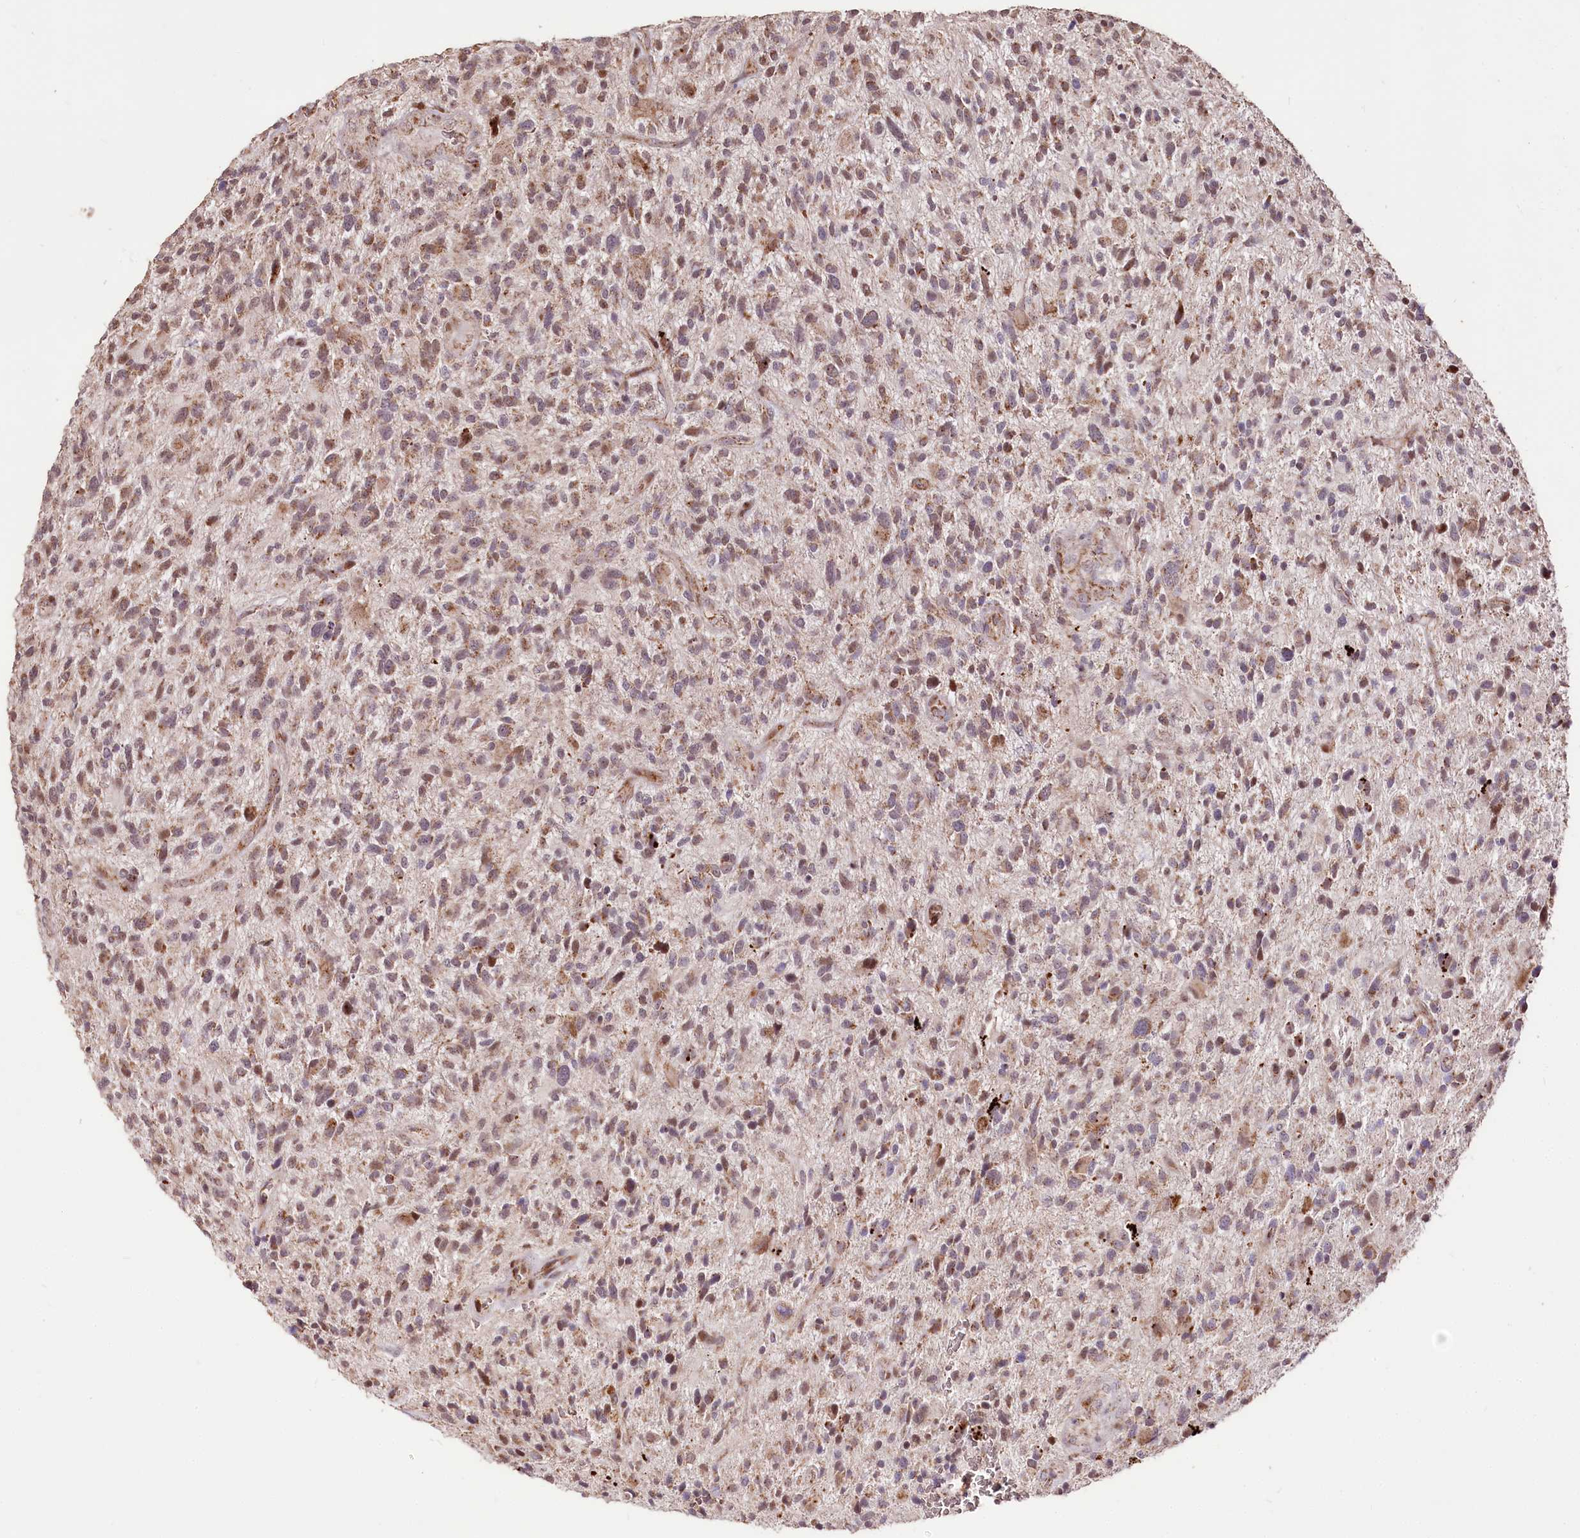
{"staining": {"intensity": "moderate", "quantity": ">75%", "location": "cytoplasmic/membranous"}, "tissue": "glioma", "cell_type": "Tumor cells", "image_type": "cancer", "snomed": [{"axis": "morphology", "description": "Glioma, malignant, High grade"}, {"axis": "topography", "description": "Brain"}], "caption": "An immunohistochemistry photomicrograph of neoplastic tissue is shown. Protein staining in brown highlights moderate cytoplasmic/membranous positivity in glioma within tumor cells. The protein of interest is stained brown, and the nuclei are stained in blue (DAB IHC with brightfield microscopy, high magnification).", "gene": "CARD19", "patient": {"sex": "male", "age": 47}}